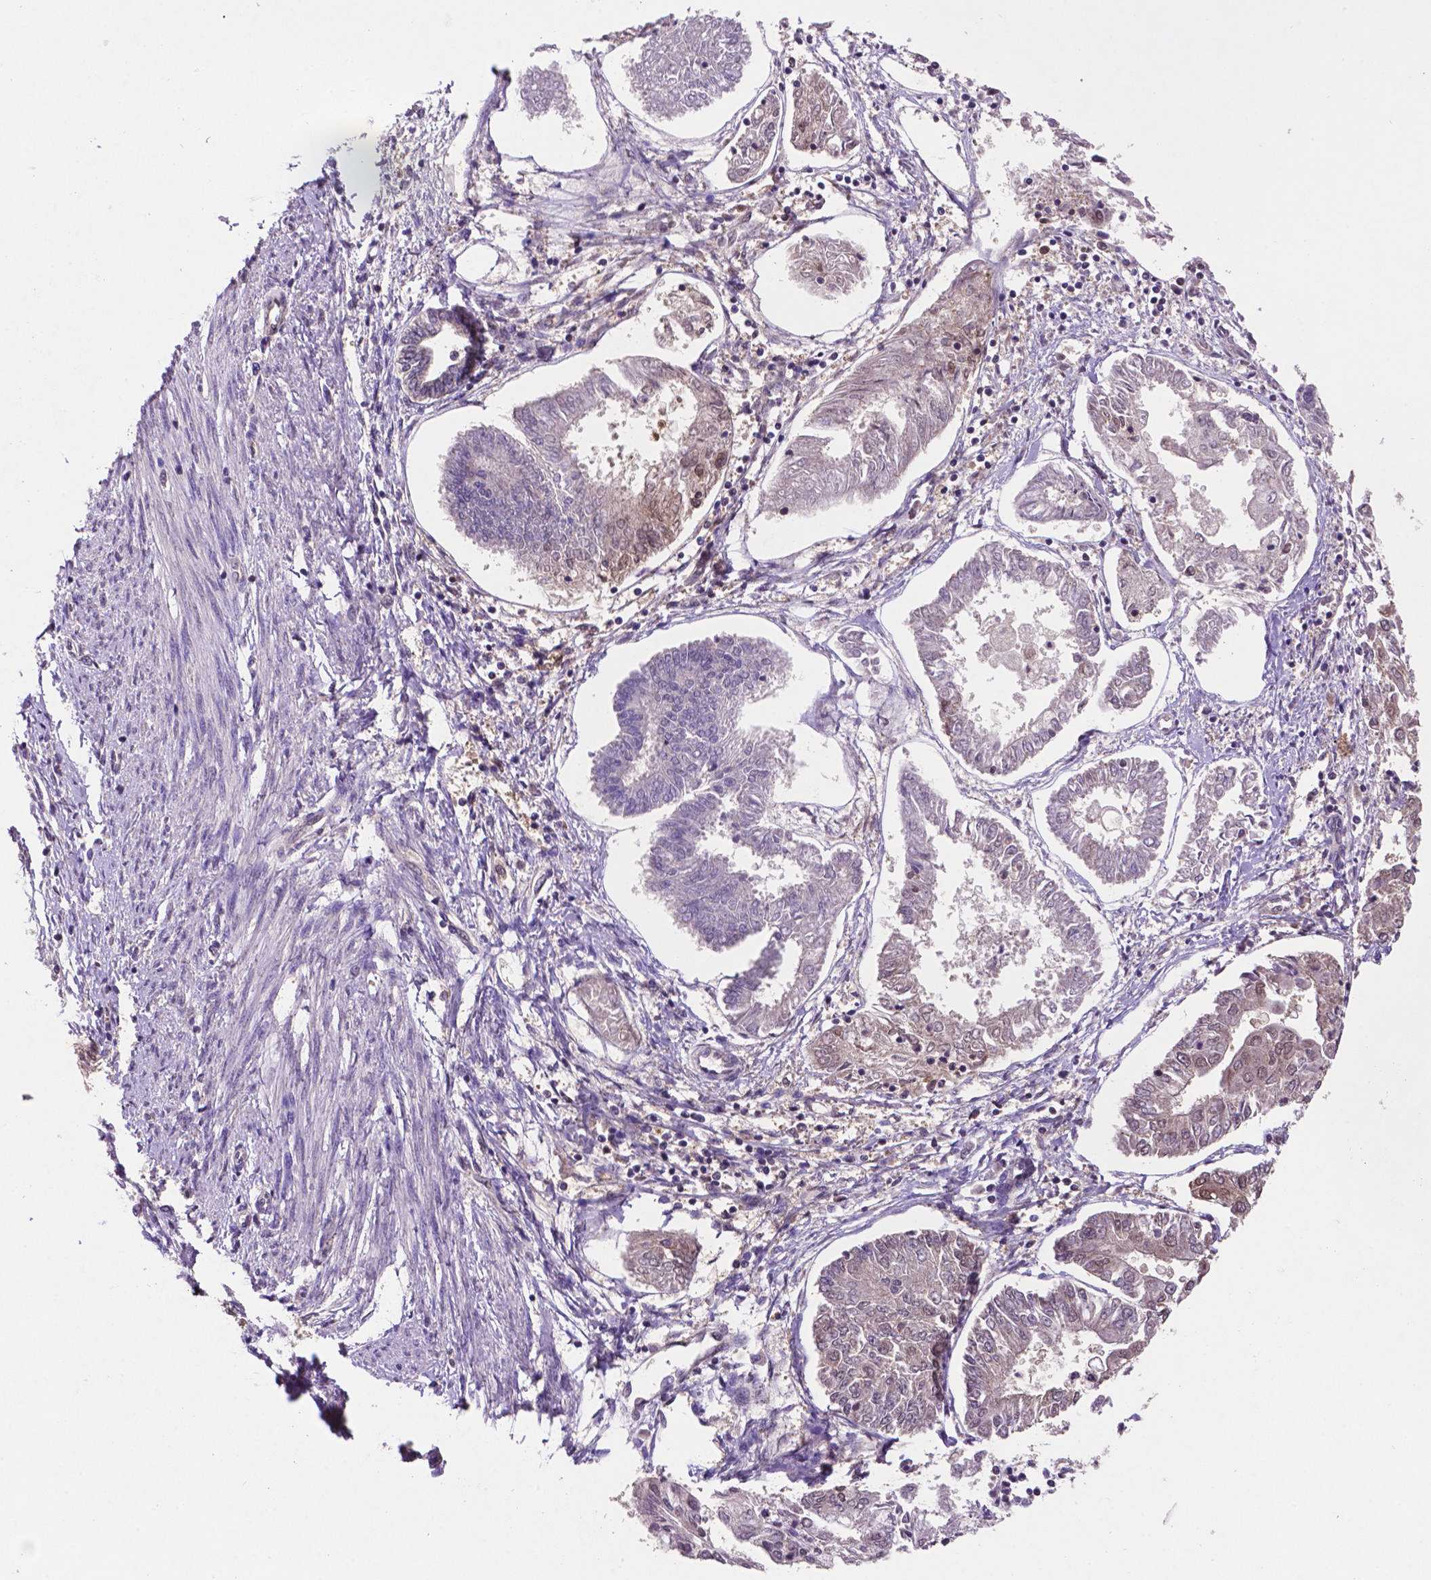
{"staining": {"intensity": "weak", "quantity": "<25%", "location": "cytoplasmic/membranous"}, "tissue": "endometrial cancer", "cell_type": "Tumor cells", "image_type": "cancer", "snomed": [{"axis": "morphology", "description": "Adenocarcinoma, NOS"}, {"axis": "topography", "description": "Endometrium"}], "caption": "Image shows no protein expression in tumor cells of endometrial cancer (adenocarcinoma) tissue. (DAB immunohistochemistry, high magnification).", "gene": "UBE2L6", "patient": {"sex": "female", "age": 68}}